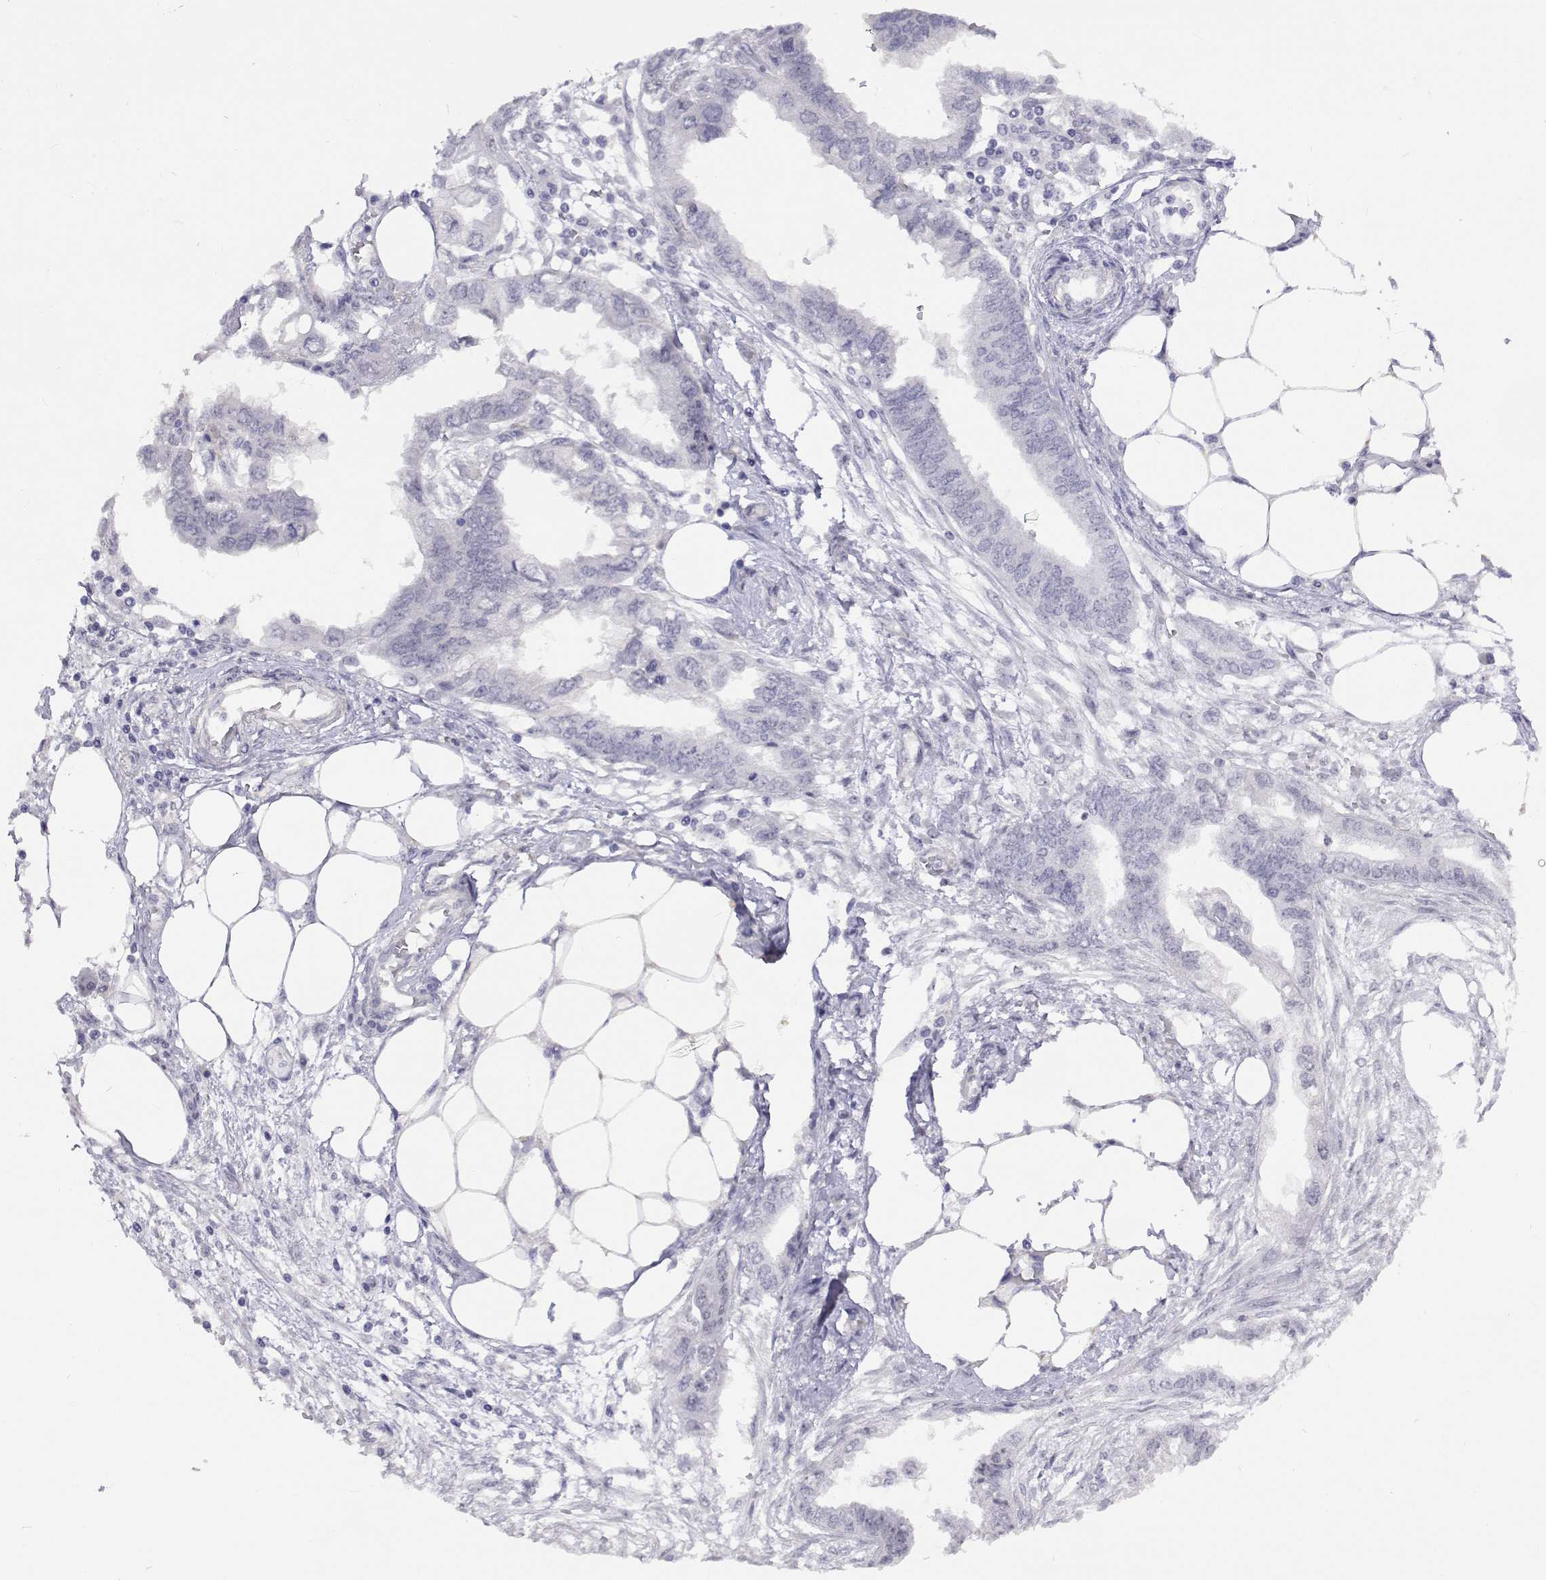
{"staining": {"intensity": "negative", "quantity": "none", "location": "none"}, "tissue": "endometrial cancer", "cell_type": "Tumor cells", "image_type": "cancer", "snomed": [{"axis": "morphology", "description": "Adenocarcinoma, NOS"}, {"axis": "morphology", "description": "Adenocarcinoma, metastatic, NOS"}, {"axis": "topography", "description": "Adipose tissue"}, {"axis": "topography", "description": "Endometrium"}], "caption": "DAB (3,3'-diaminobenzidine) immunohistochemical staining of adenocarcinoma (endometrial) reveals no significant positivity in tumor cells.", "gene": "NHP2", "patient": {"sex": "female", "age": 67}}